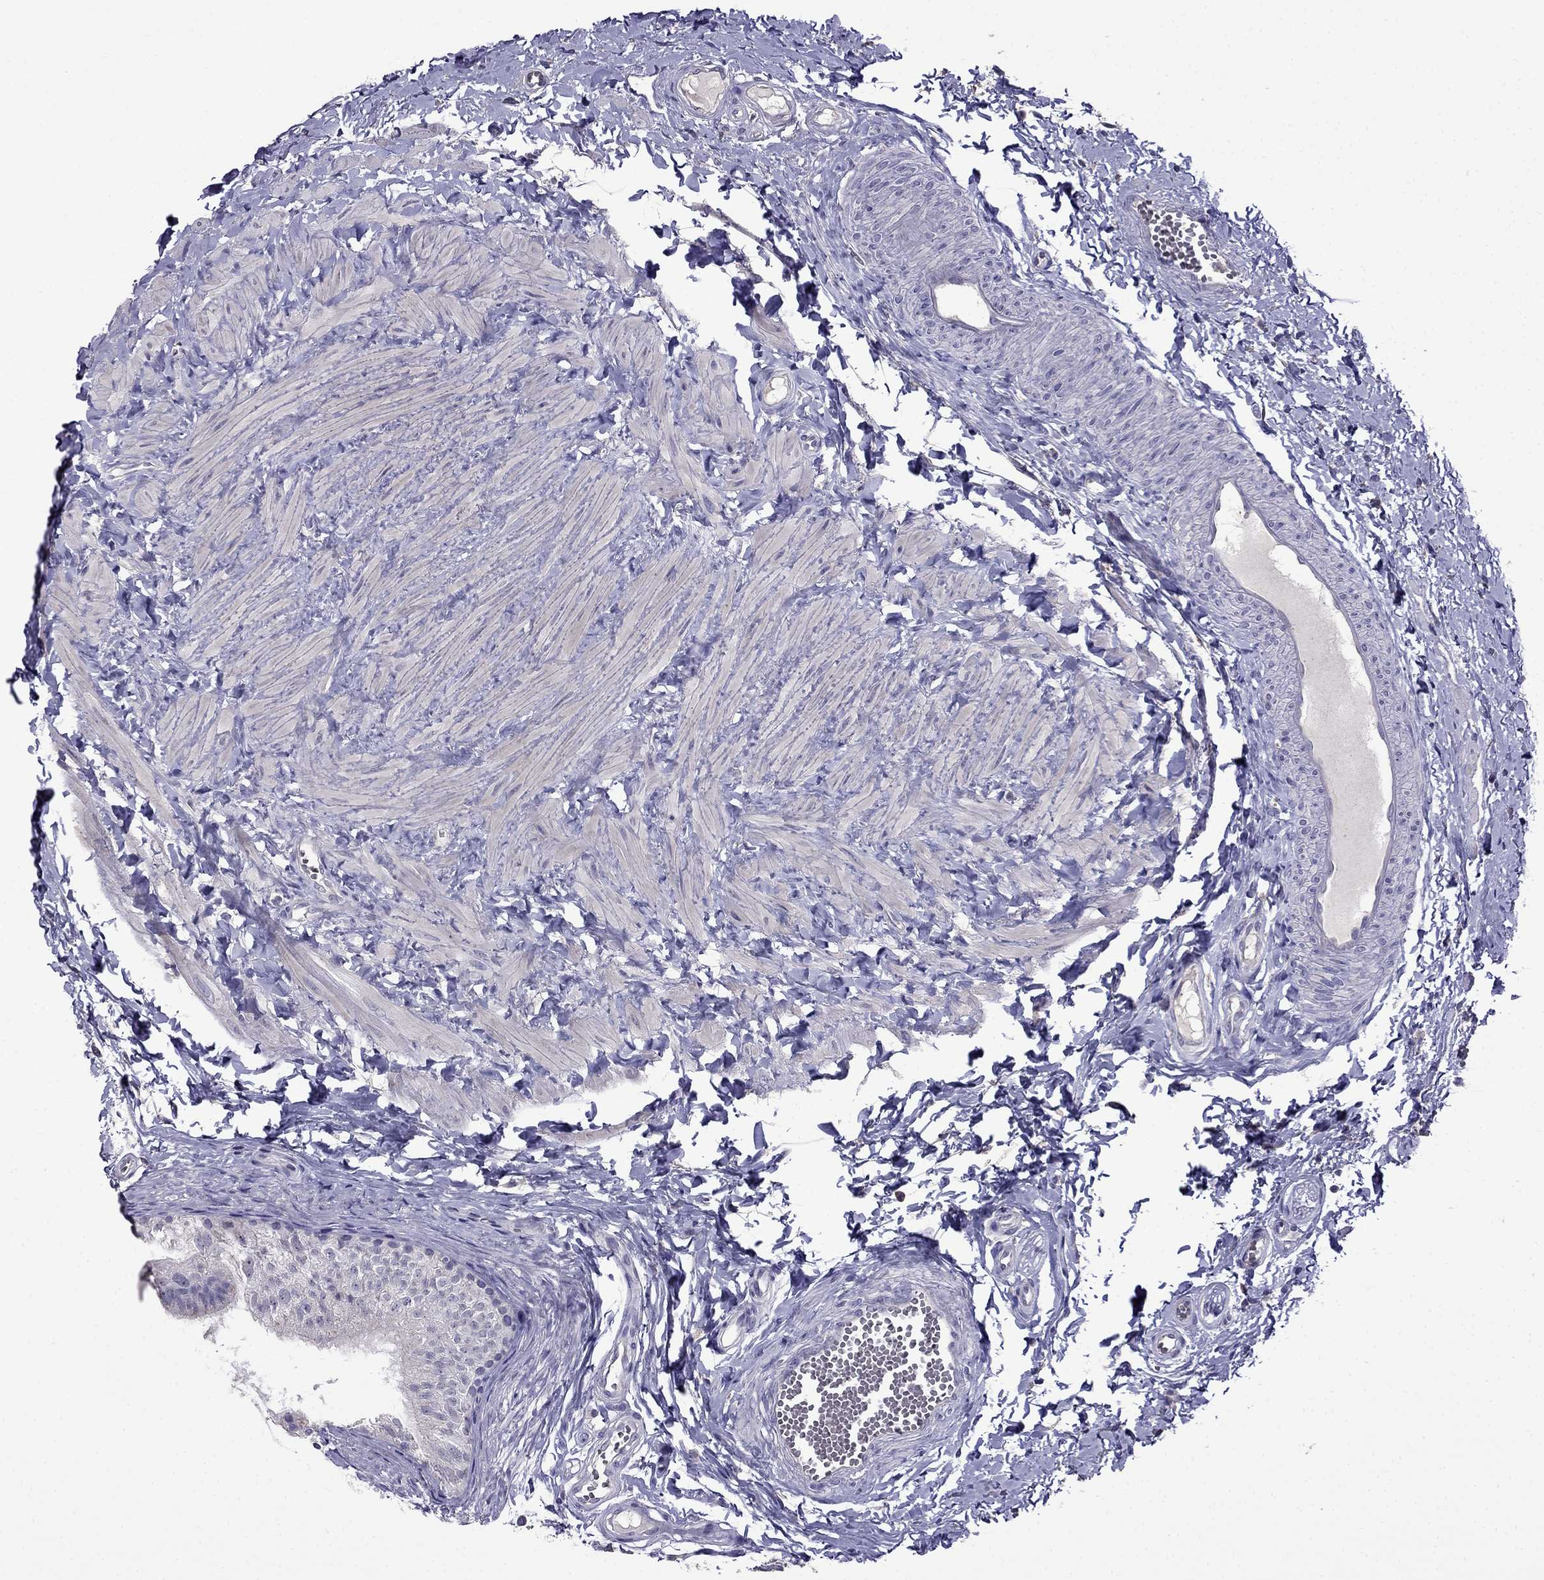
{"staining": {"intensity": "negative", "quantity": "none", "location": "none"}, "tissue": "epididymis", "cell_type": "Glandular cells", "image_type": "normal", "snomed": [{"axis": "morphology", "description": "Normal tissue, NOS"}, {"axis": "topography", "description": "Epididymis"}], "caption": "The image exhibits no significant positivity in glandular cells of epididymis. (DAB immunohistochemistry (IHC) visualized using brightfield microscopy, high magnification).", "gene": "AQP9", "patient": {"sex": "male", "age": 22}}